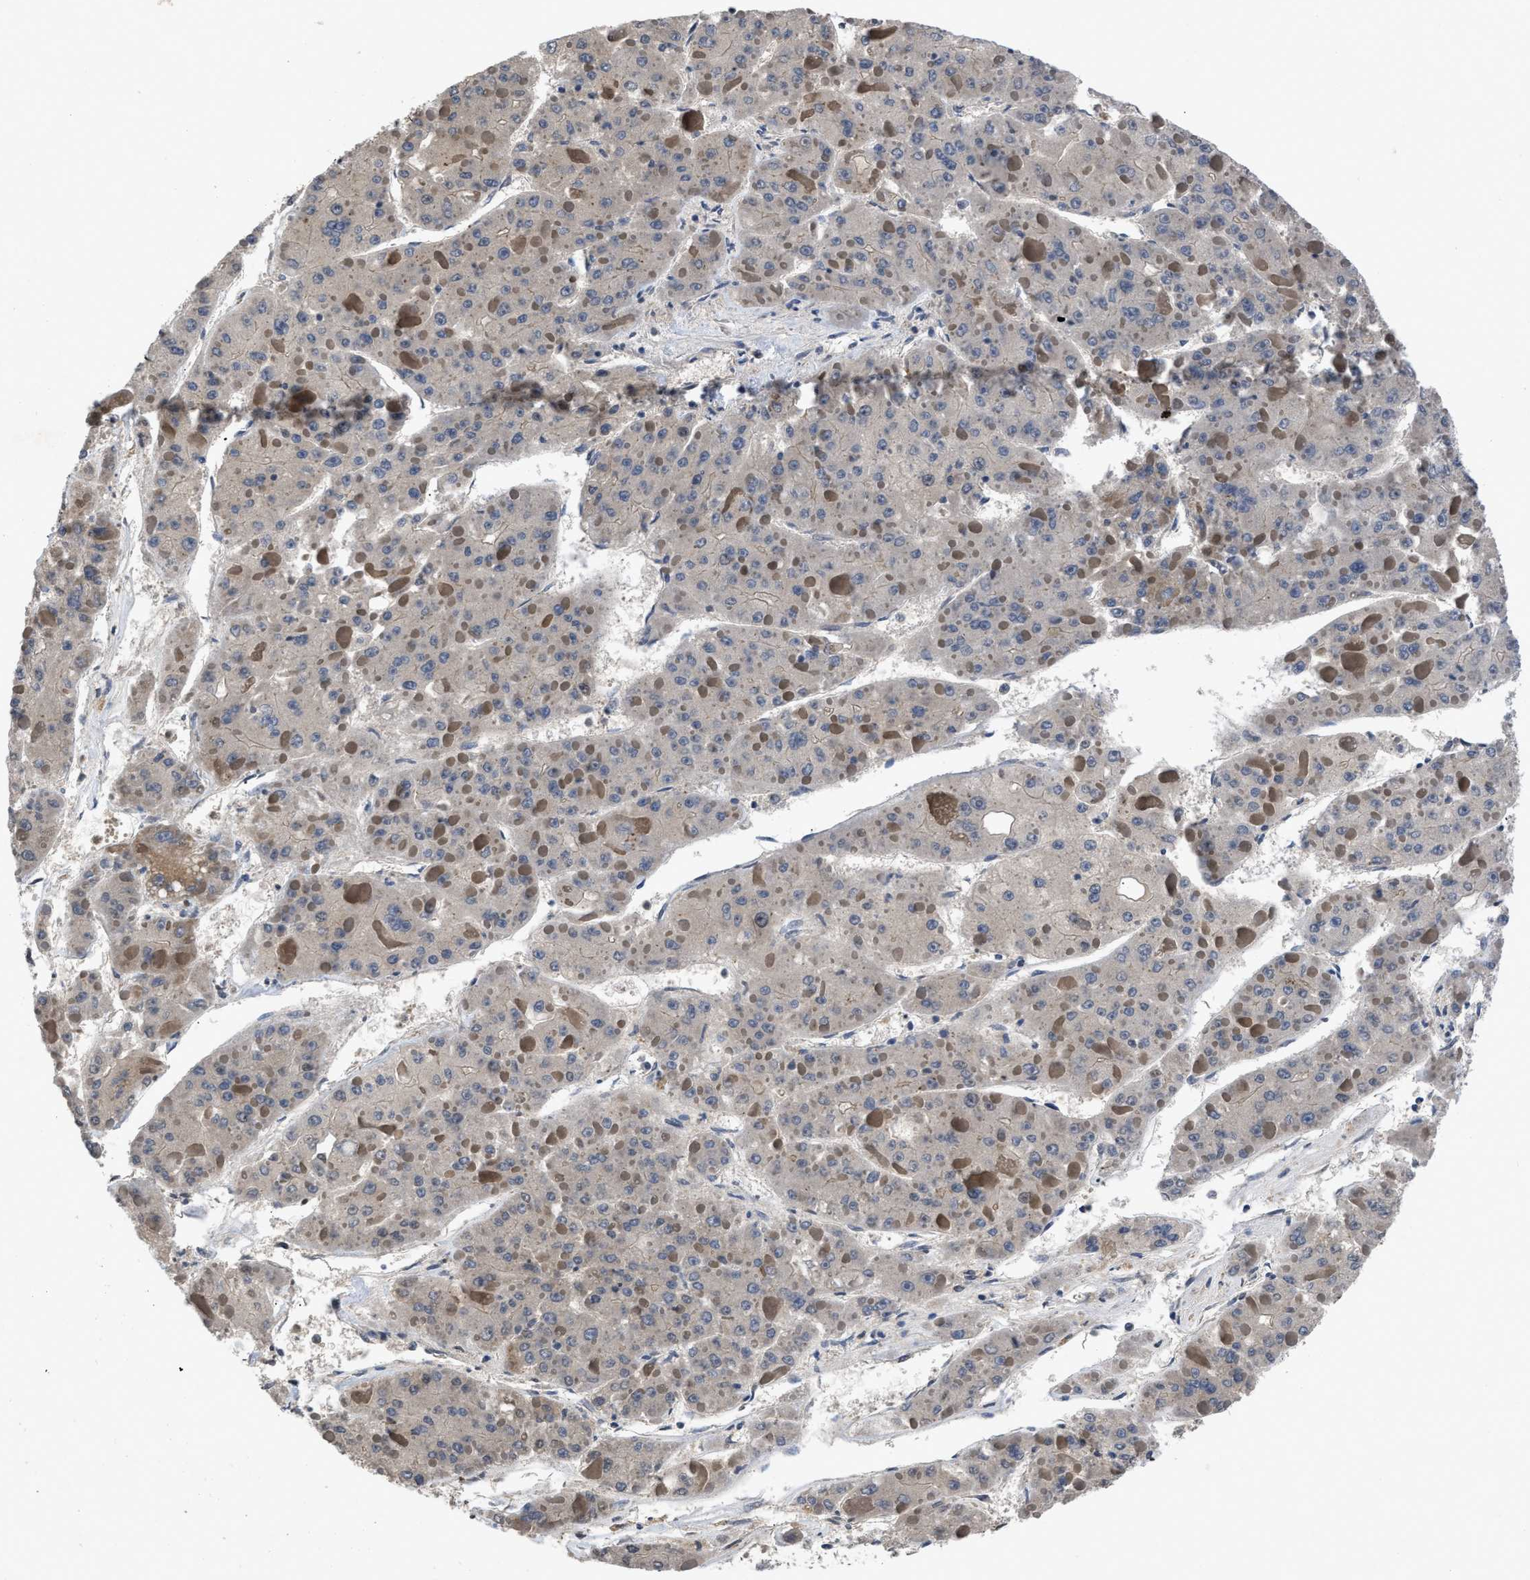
{"staining": {"intensity": "weak", "quantity": "<25%", "location": "cytoplasmic/membranous"}, "tissue": "liver cancer", "cell_type": "Tumor cells", "image_type": "cancer", "snomed": [{"axis": "morphology", "description": "Carcinoma, Hepatocellular, NOS"}, {"axis": "topography", "description": "Liver"}], "caption": "An IHC histopathology image of liver hepatocellular carcinoma is shown. There is no staining in tumor cells of liver hepatocellular carcinoma.", "gene": "VPS4A", "patient": {"sex": "female", "age": 73}}